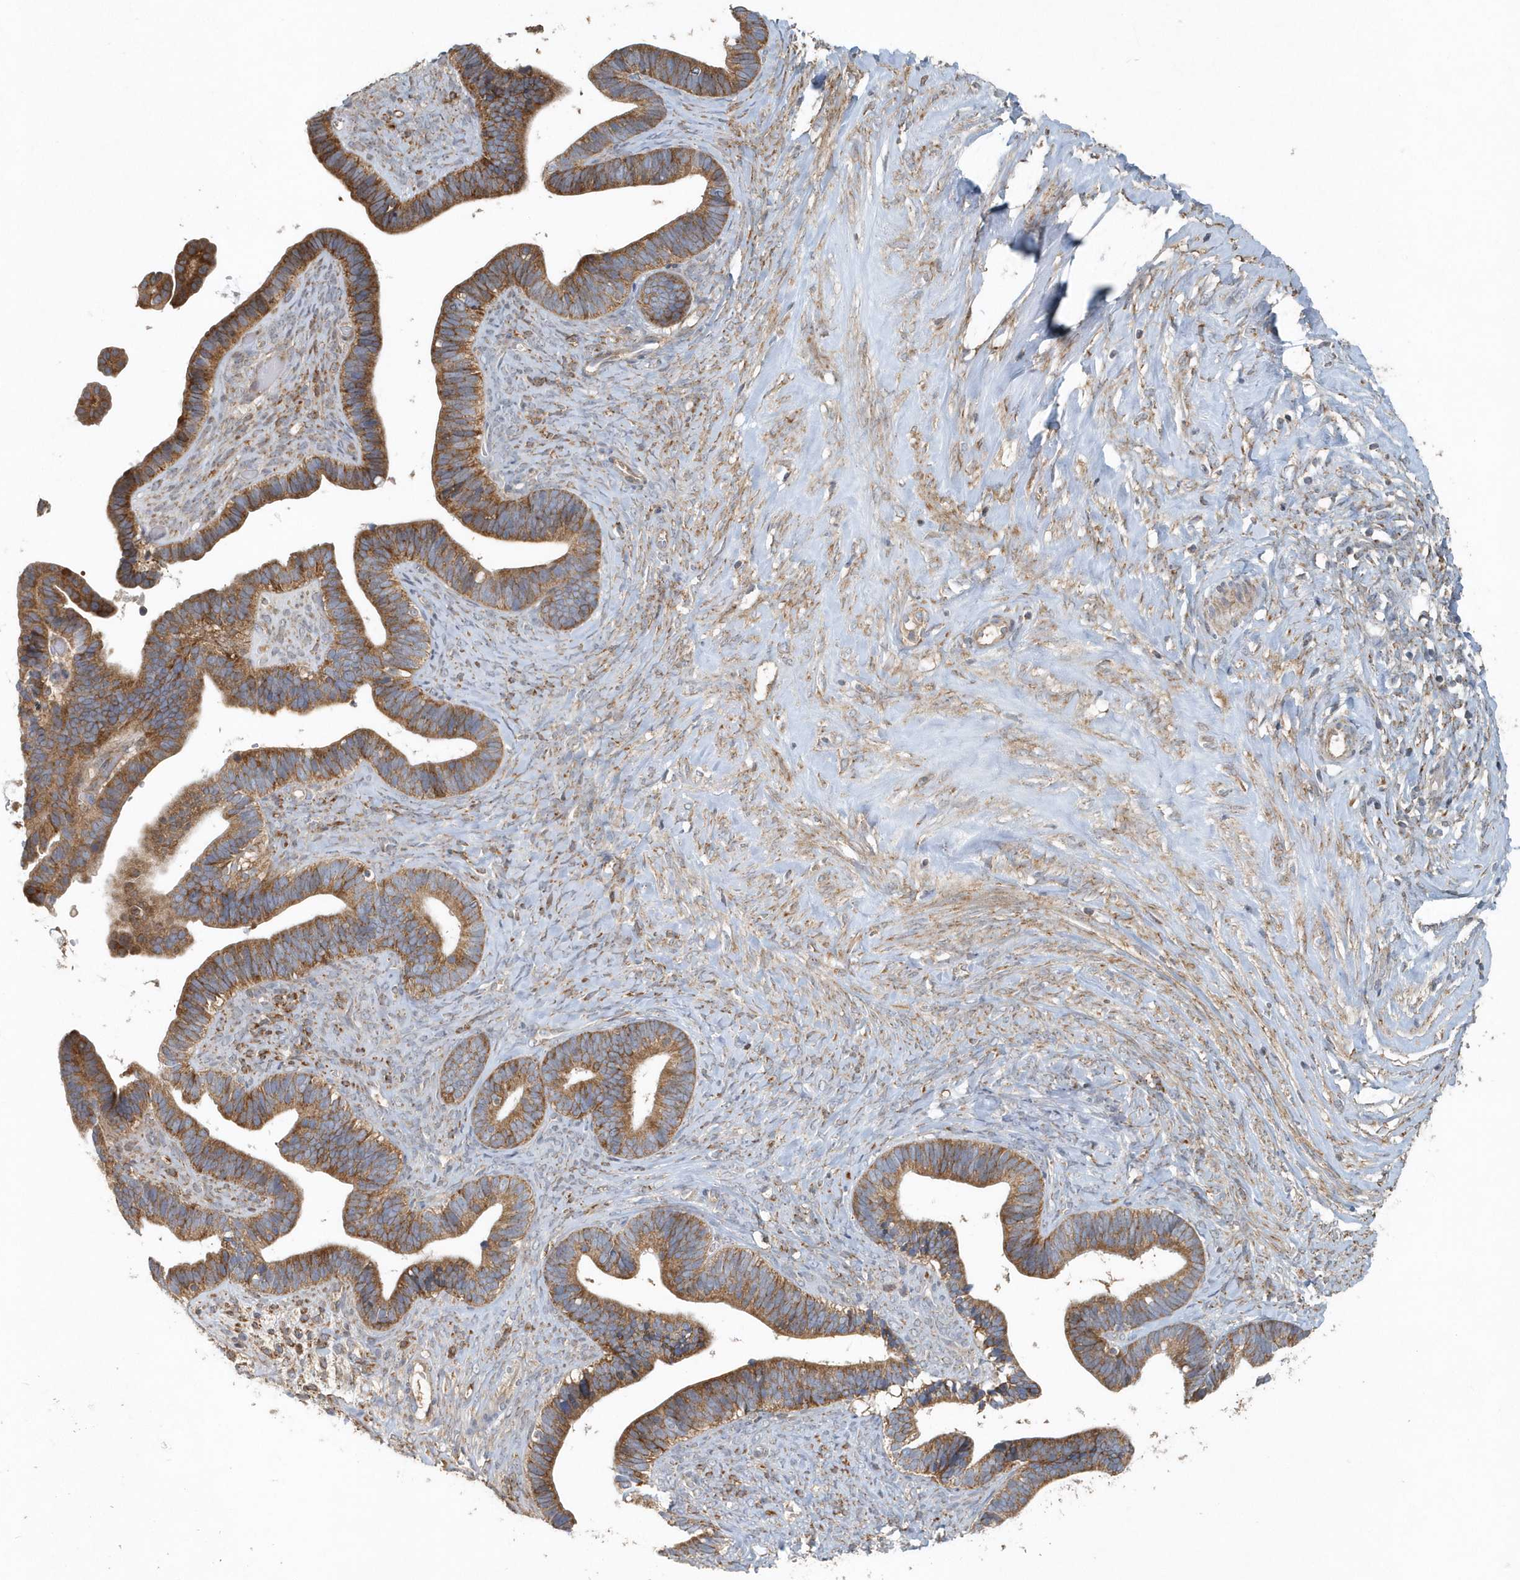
{"staining": {"intensity": "moderate", "quantity": ">75%", "location": "cytoplasmic/membranous"}, "tissue": "ovarian cancer", "cell_type": "Tumor cells", "image_type": "cancer", "snomed": [{"axis": "morphology", "description": "Cystadenocarcinoma, serous, NOS"}, {"axis": "topography", "description": "Ovary"}], "caption": "About >75% of tumor cells in serous cystadenocarcinoma (ovarian) show moderate cytoplasmic/membranous protein staining as visualized by brown immunohistochemical staining.", "gene": "MMUT", "patient": {"sex": "female", "age": 56}}